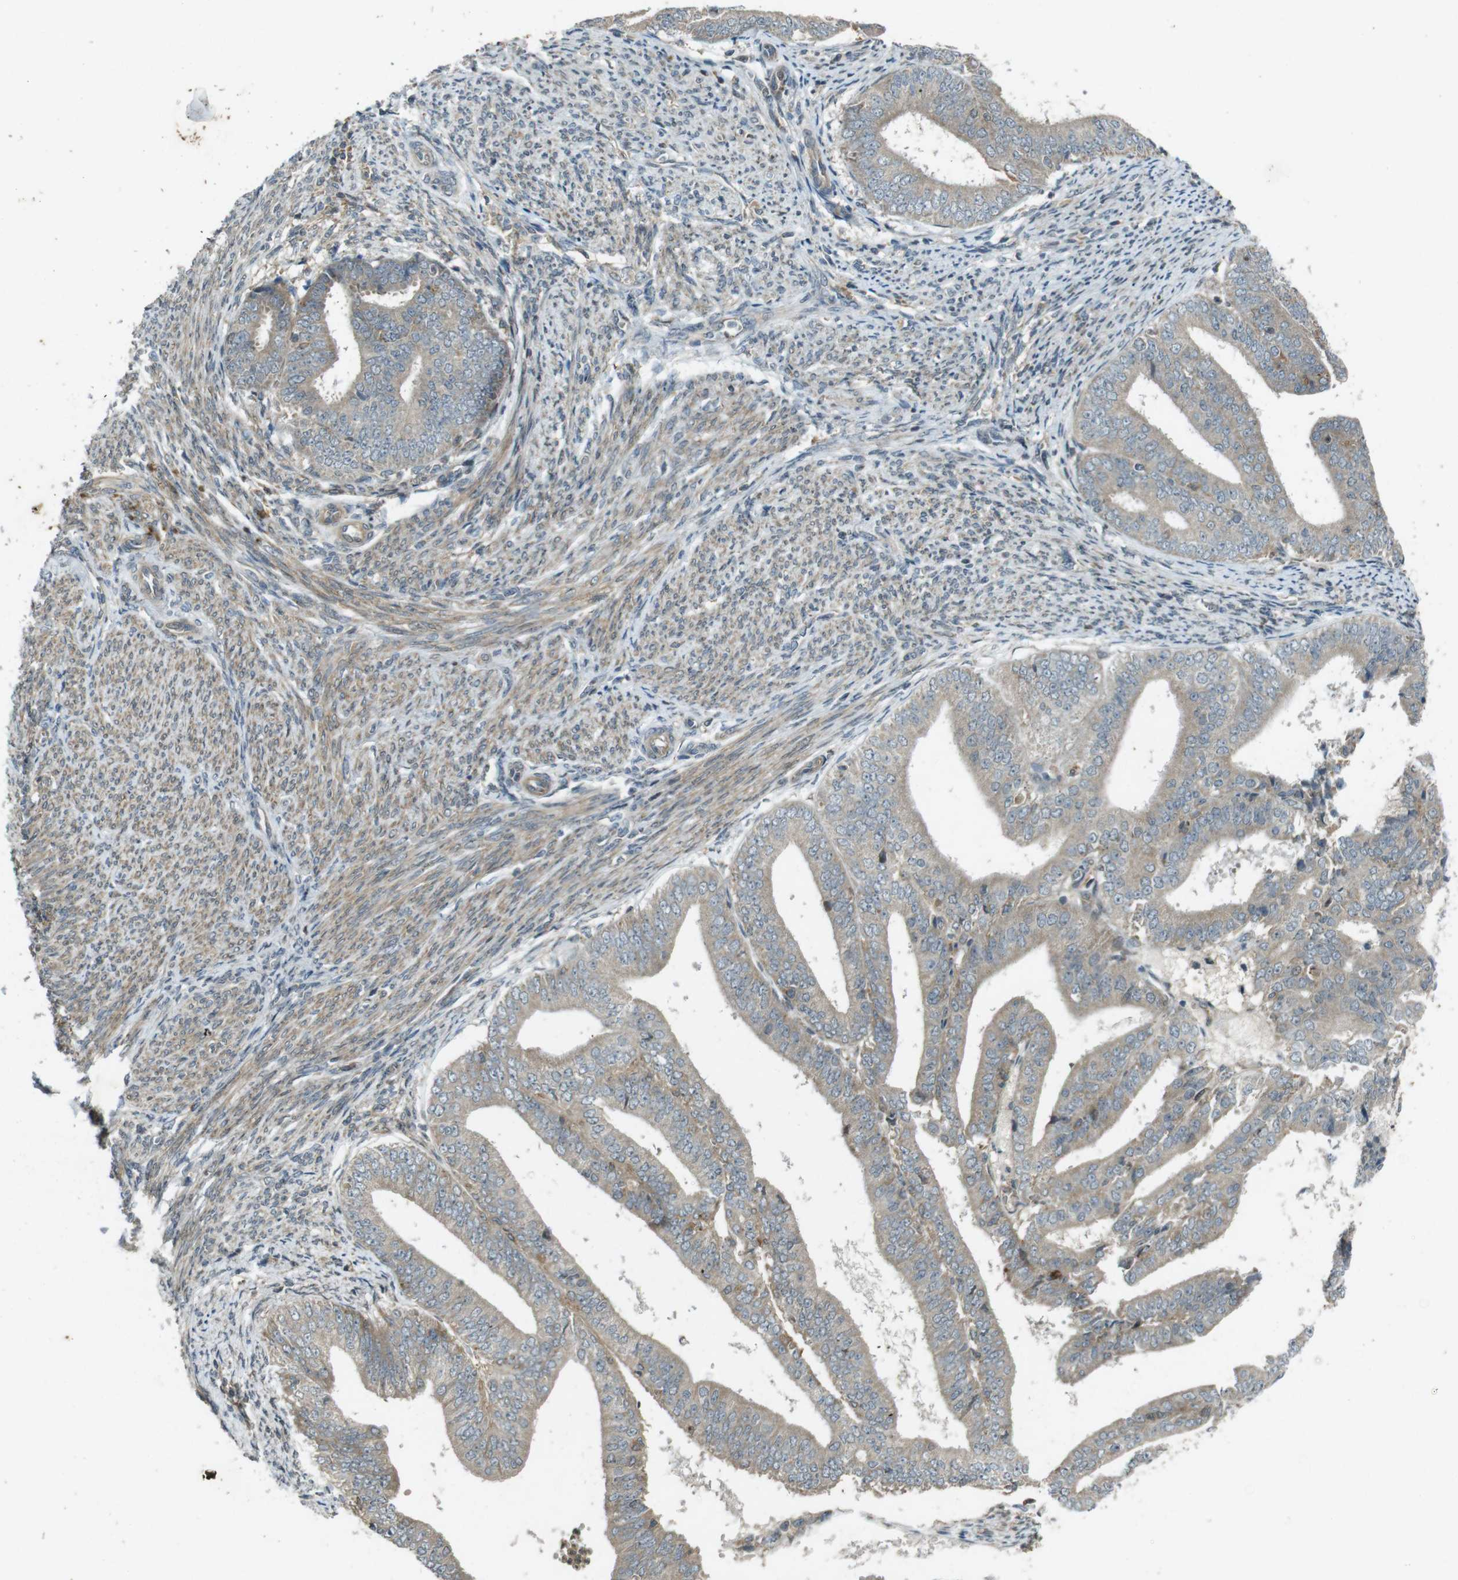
{"staining": {"intensity": "weak", "quantity": ">75%", "location": "cytoplasmic/membranous"}, "tissue": "endometrial cancer", "cell_type": "Tumor cells", "image_type": "cancer", "snomed": [{"axis": "morphology", "description": "Adenocarcinoma, NOS"}, {"axis": "topography", "description": "Endometrium"}], "caption": "Endometrial adenocarcinoma stained with a brown dye shows weak cytoplasmic/membranous positive positivity in approximately >75% of tumor cells.", "gene": "ZYX", "patient": {"sex": "female", "age": 63}}